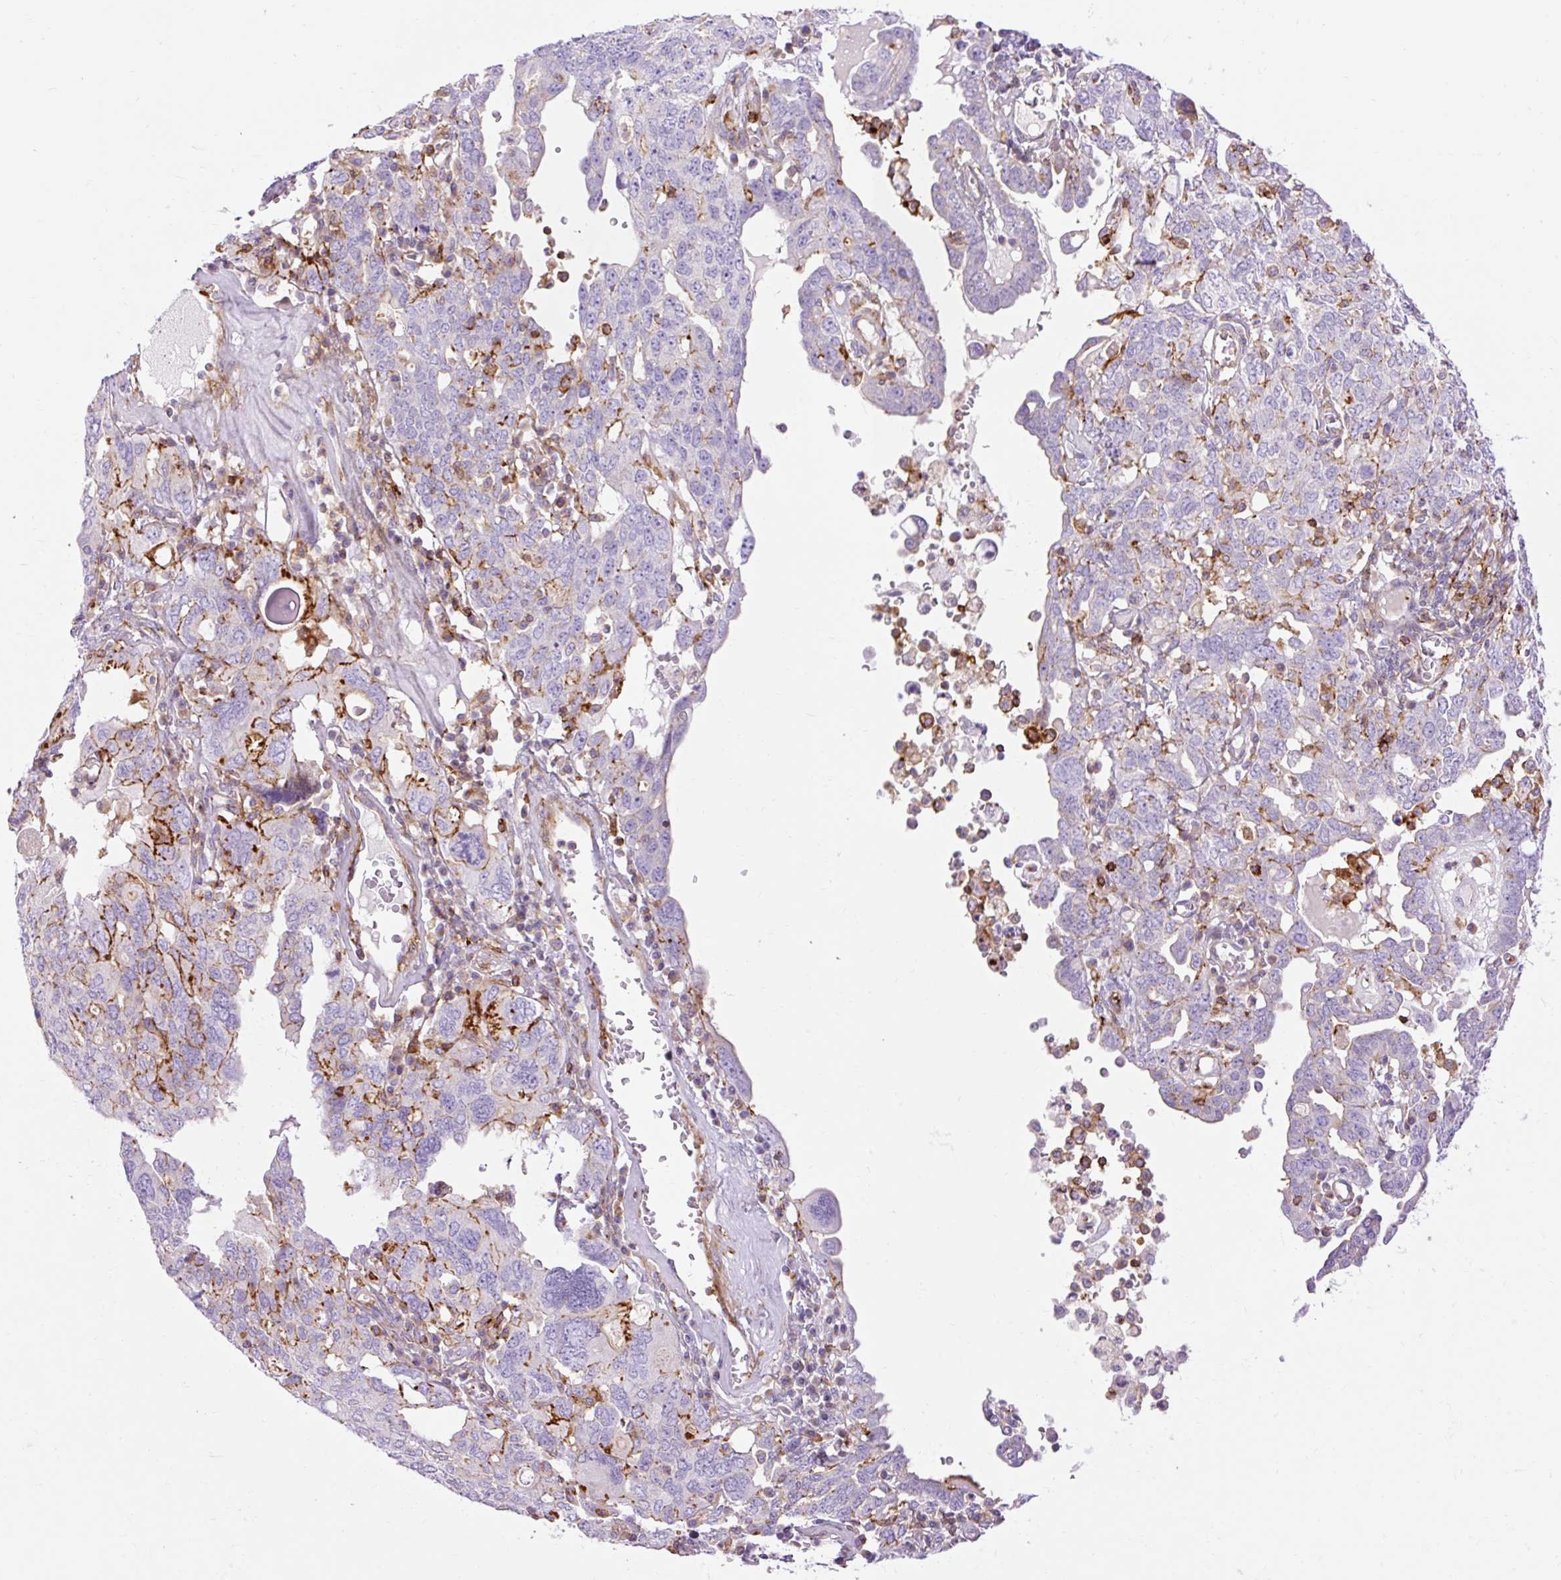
{"staining": {"intensity": "strong", "quantity": "<25%", "location": "cytoplasmic/membranous"}, "tissue": "ovarian cancer", "cell_type": "Tumor cells", "image_type": "cancer", "snomed": [{"axis": "morphology", "description": "Carcinoma, endometroid"}, {"axis": "topography", "description": "Ovary"}], "caption": "This is a micrograph of immunohistochemistry staining of ovarian cancer, which shows strong positivity in the cytoplasmic/membranous of tumor cells.", "gene": "CORO7-PAM16", "patient": {"sex": "female", "age": 62}}